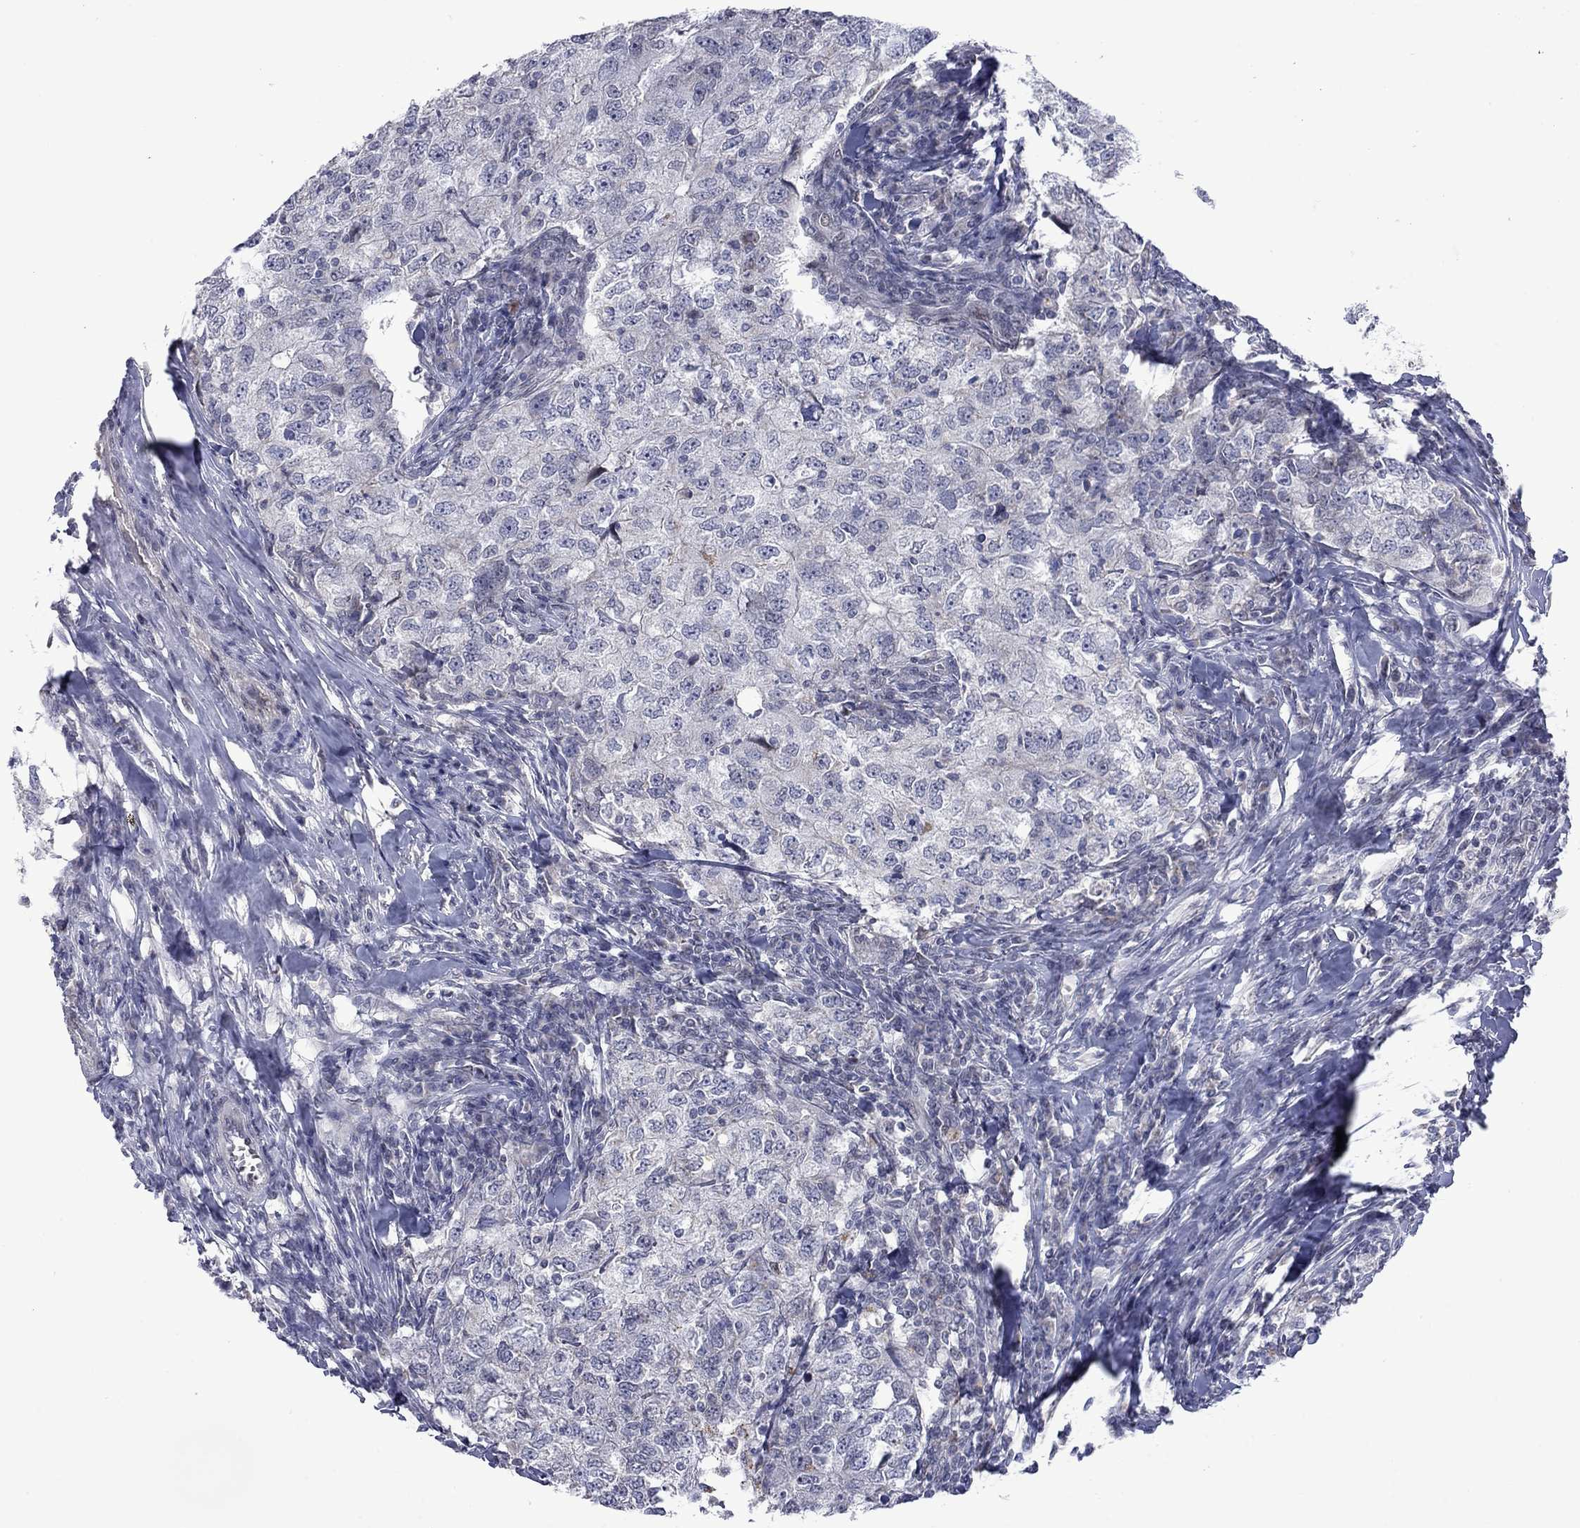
{"staining": {"intensity": "negative", "quantity": "none", "location": "none"}, "tissue": "breast cancer", "cell_type": "Tumor cells", "image_type": "cancer", "snomed": [{"axis": "morphology", "description": "Duct carcinoma"}, {"axis": "topography", "description": "Breast"}], "caption": "High power microscopy micrograph of an immunohistochemistry (IHC) image of breast intraductal carcinoma, revealing no significant expression in tumor cells.", "gene": "KCNJ16", "patient": {"sex": "female", "age": 30}}